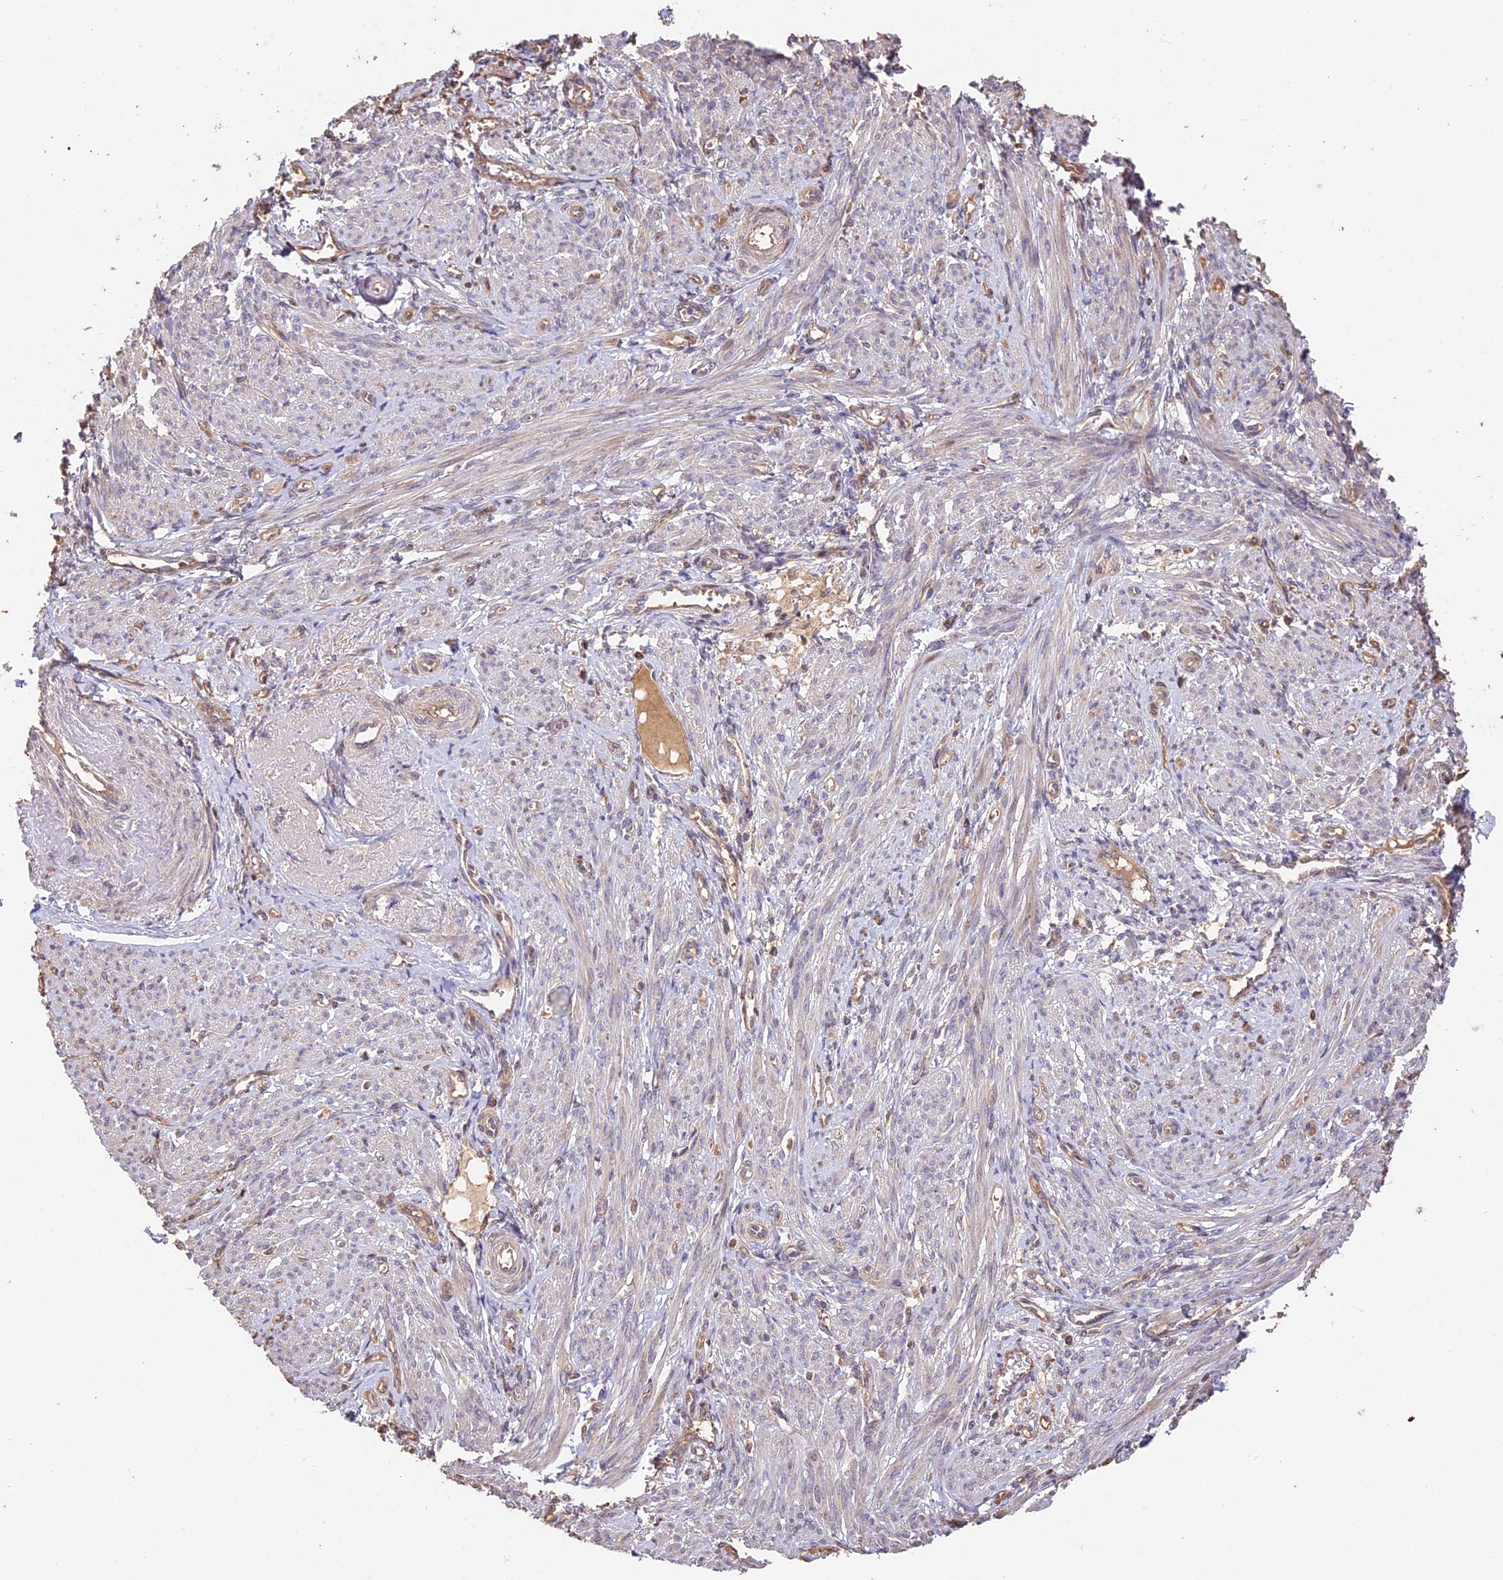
{"staining": {"intensity": "negative", "quantity": "none", "location": "none"}, "tissue": "smooth muscle", "cell_type": "Smooth muscle cells", "image_type": "normal", "snomed": [{"axis": "morphology", "description": "Normal tissue, NOS"}, {"axis": "topography", "description": "Smooth muscle"}], "caption": "The immunohistochemistry histopathology image has no significant positivity in smooth muscle cells of smooth muscle.", "gene": "PPP1R37", "patient": {"sex": "female", "age": 39}}